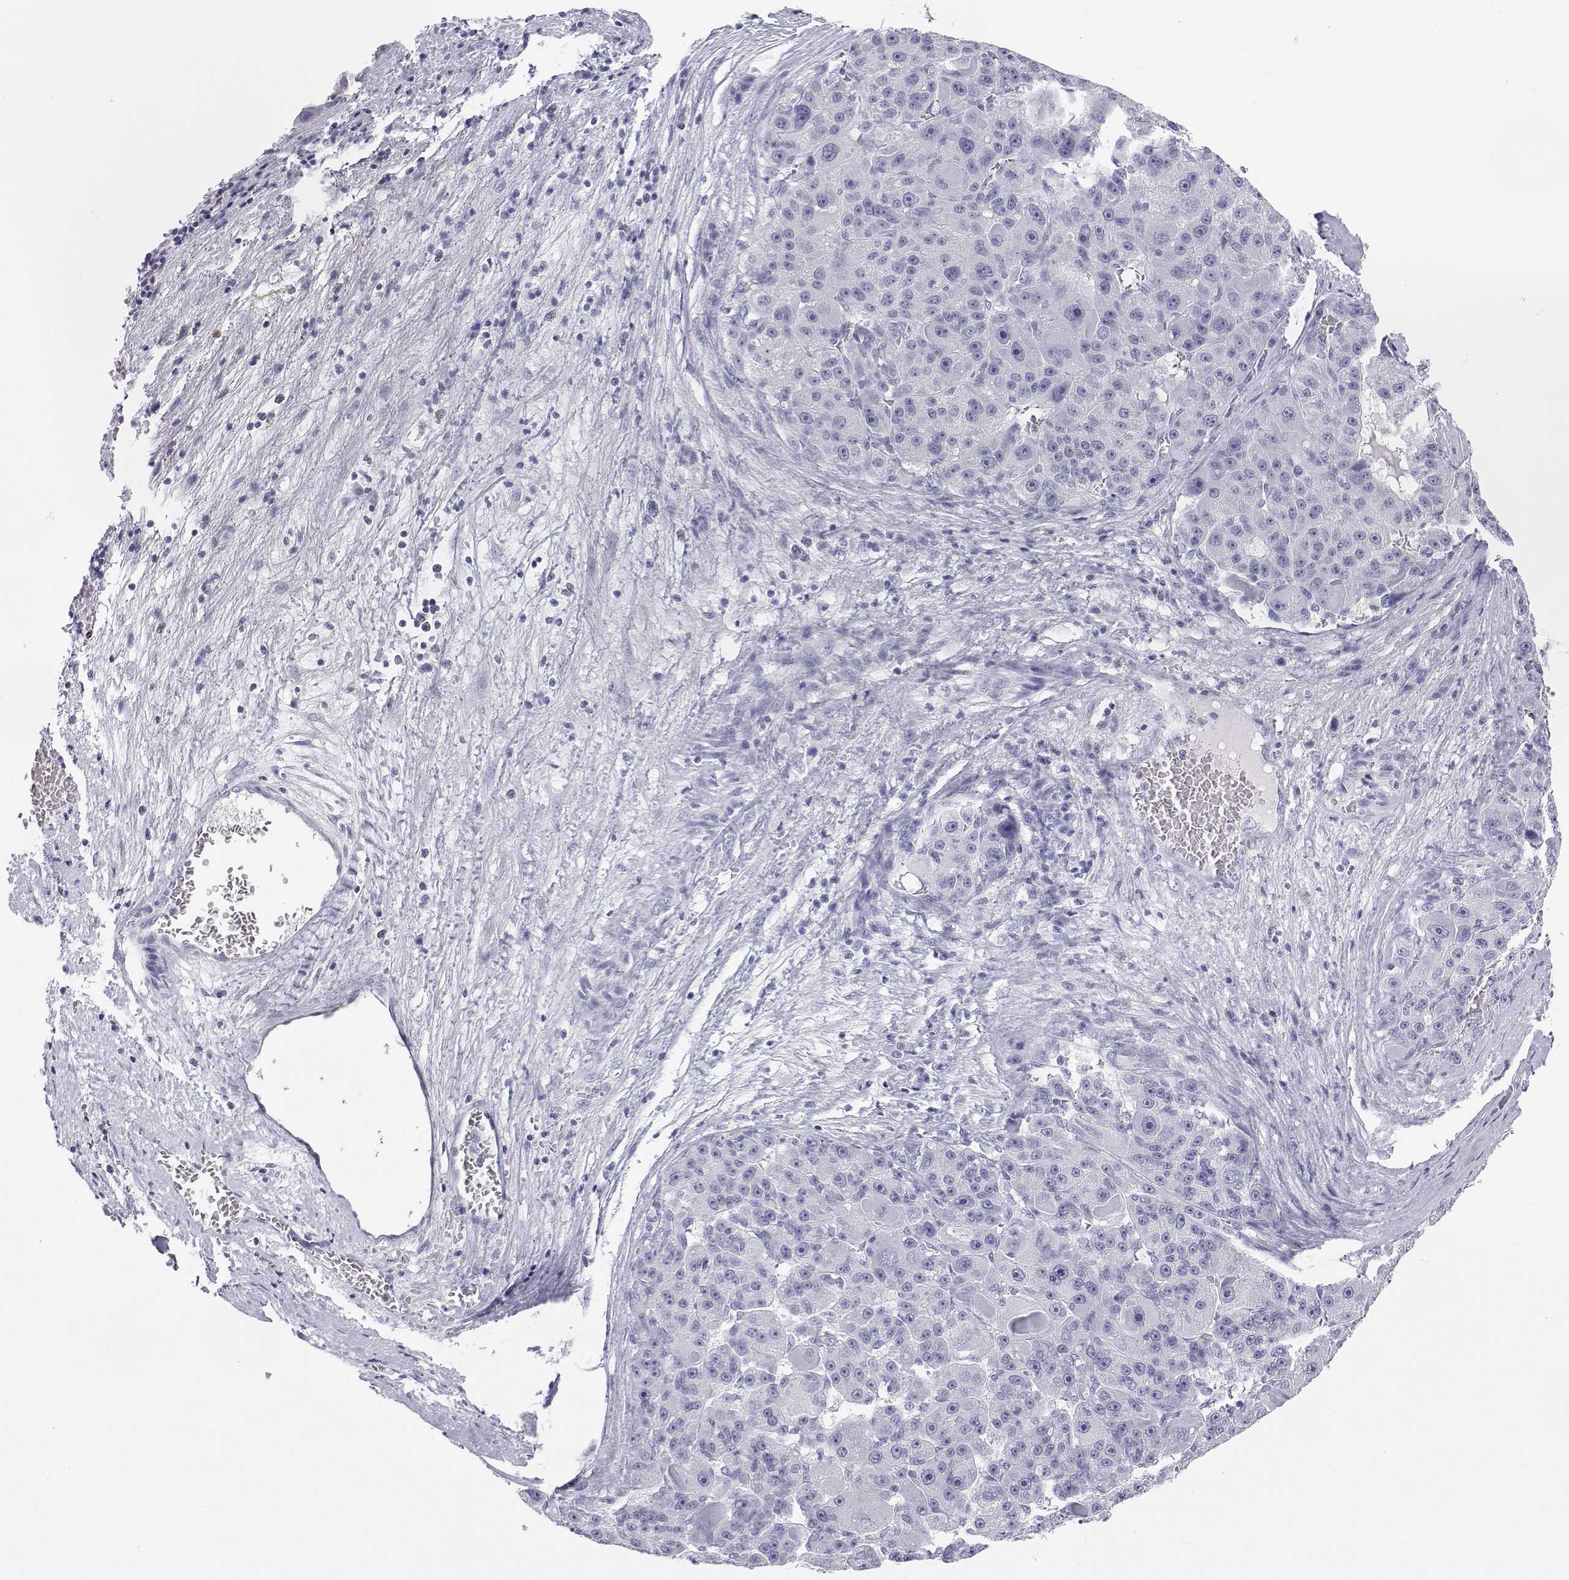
{"staining": {"intensity": "negative", "quantity": "none", "location": "none"}, "tissue": "liver cancer", "cell_type": "Tumor cells", "image_type": "cancer", "snomed": [{"axis": "morphology", "description": "Carcinoma, Hepatocellular, NOS"}, {"axis": "topography", "description": "Liver"}], "caption": "Hepatocellular carcinoma (liver) was stained to show a protein in brown. There is no significant staining in tumor cells.", "gene": "SFTPB", "patient": {"sex": "male", "age": 76}}